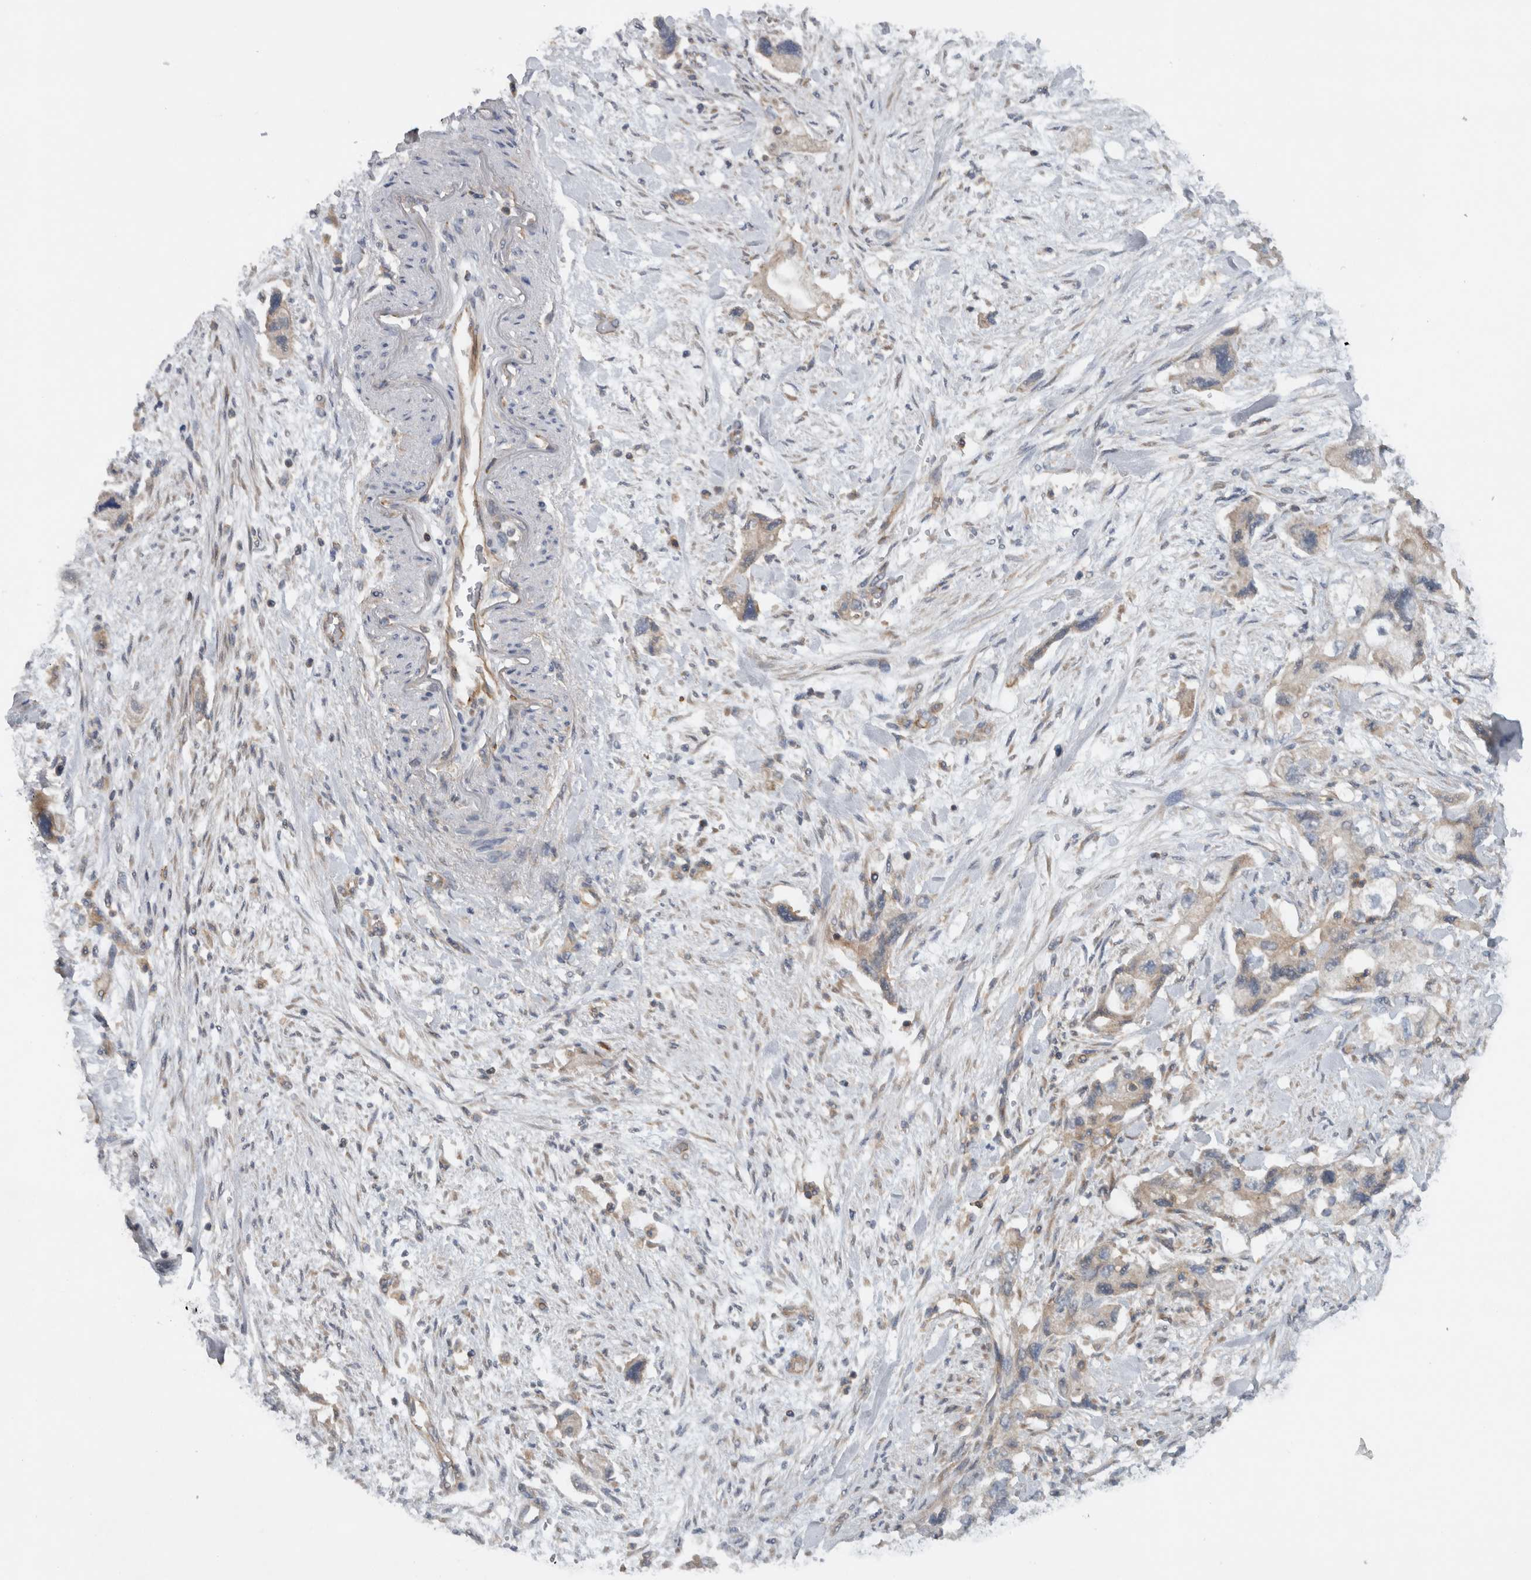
{"staining": {"intensity": "weak", "quantity": "<25%", "location": "cytoplasmic/membranous"}, "tissue": "pancreatic cancer", "cell_type": "Tumor cells", "image_type": "cancer", "snomed": [{"axis": "morphology", "description": "Adenocarcinoma, NOS"}, {"axis": "topography", "description": "Pancreas"}], "caption": "Protein analysis of pancreatic cancer displays no significant positivity in tumor cells. Brightfield microscopy of IHC stained with DAB (3,3'-diaminobenzidine) (brown) and hematoxylin (blue), captured at high magnification.", "gene": "SCARA5", "patient": {"sex": "female", "age": 73}}